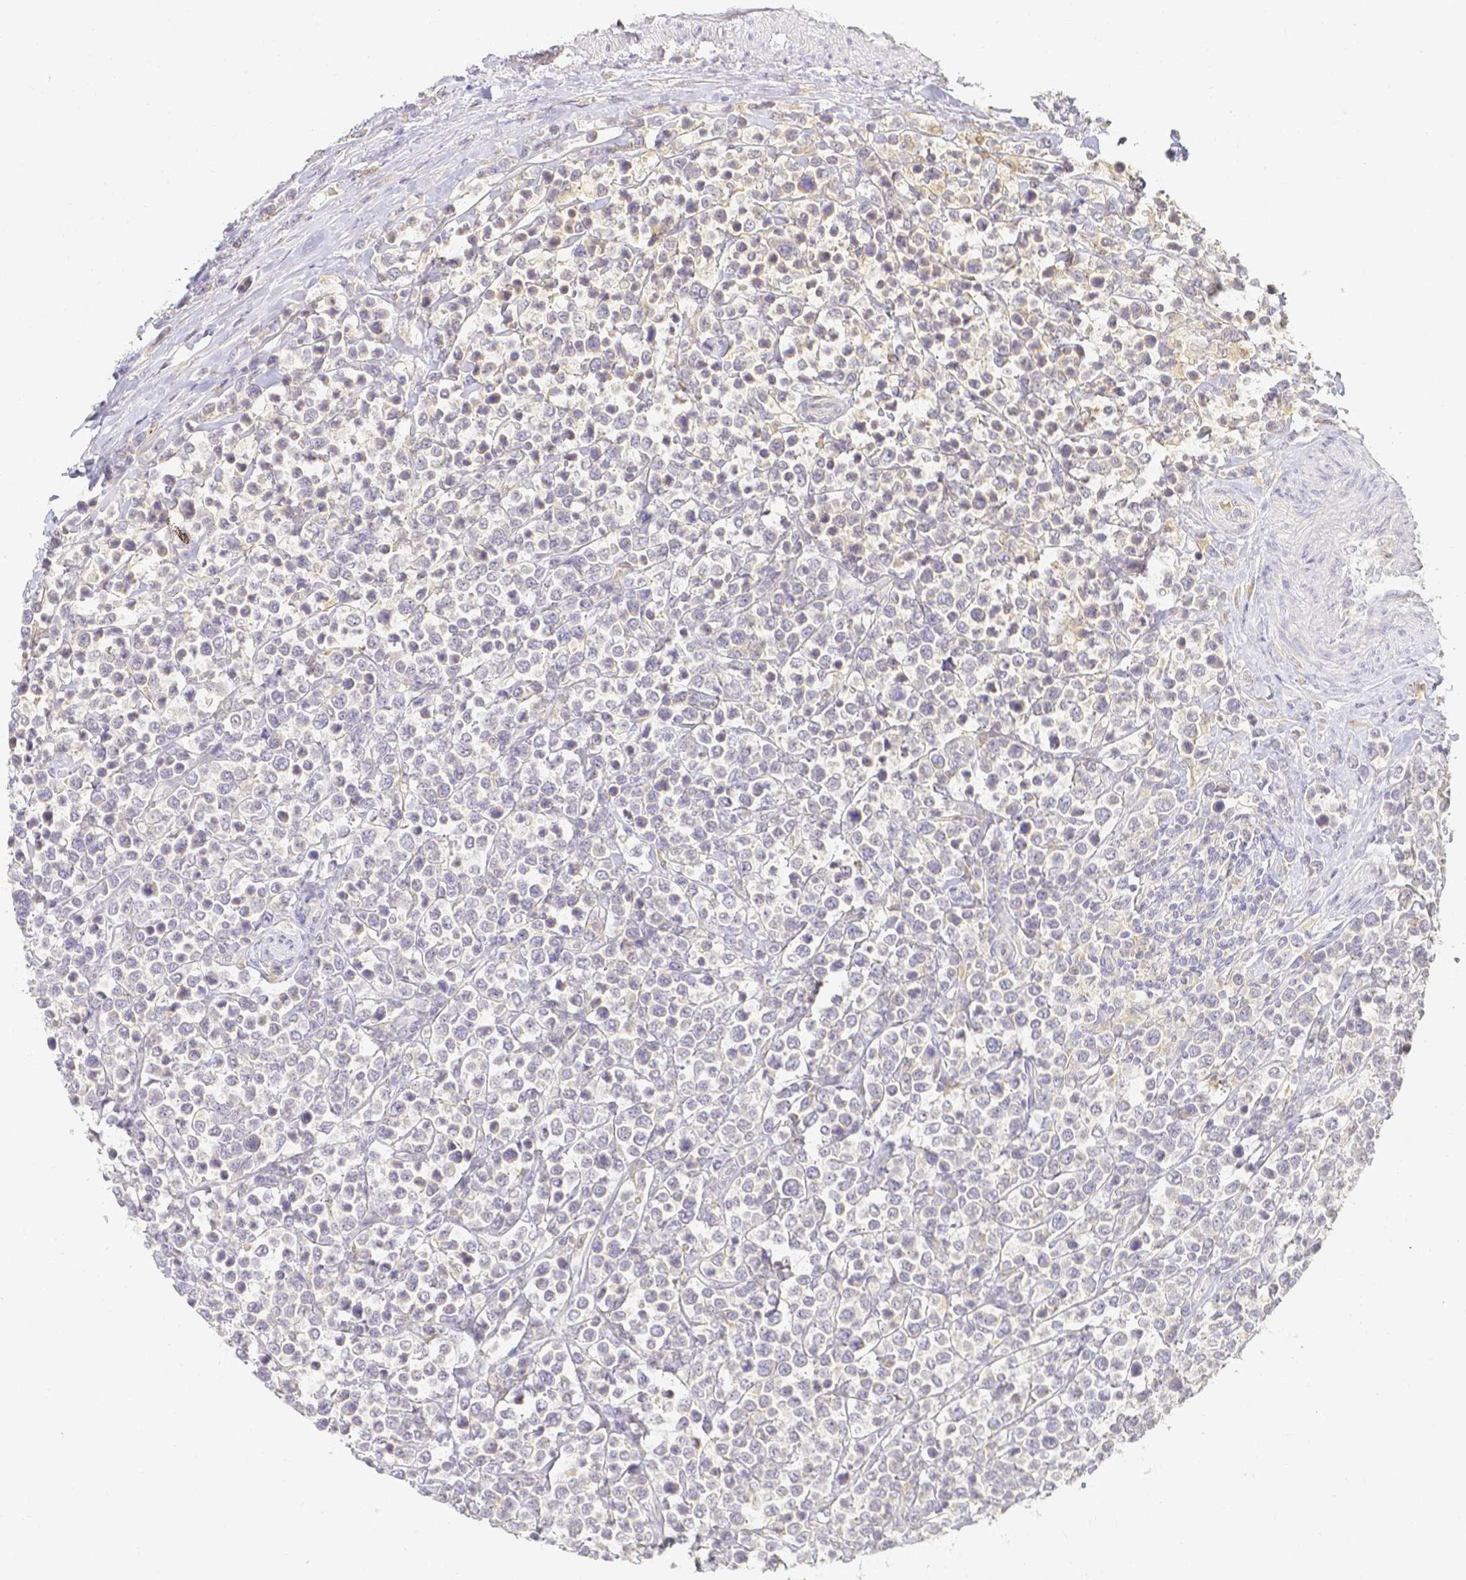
{"staining": {"intensity": "negative", "quantity": "none", "location": "none"}, "tissue": "lymphoma", "cell_type": "Tumor cells", "image_type": "cancer", "snomed": [{"axis": "morphology", "description": "Malignant lymphoma, non-Hodgkin's type, High grade"}, {"axis": "topography", "description": "Soft tissue"}], "caption": "High power microscopy histopathology image of an immunohistochemistry (IHC) micrograph of lymphoma, revealing no significant expression in tumor cells.", "gene": "KCNH1", "patient": {"sex": "female", "age": 56}}